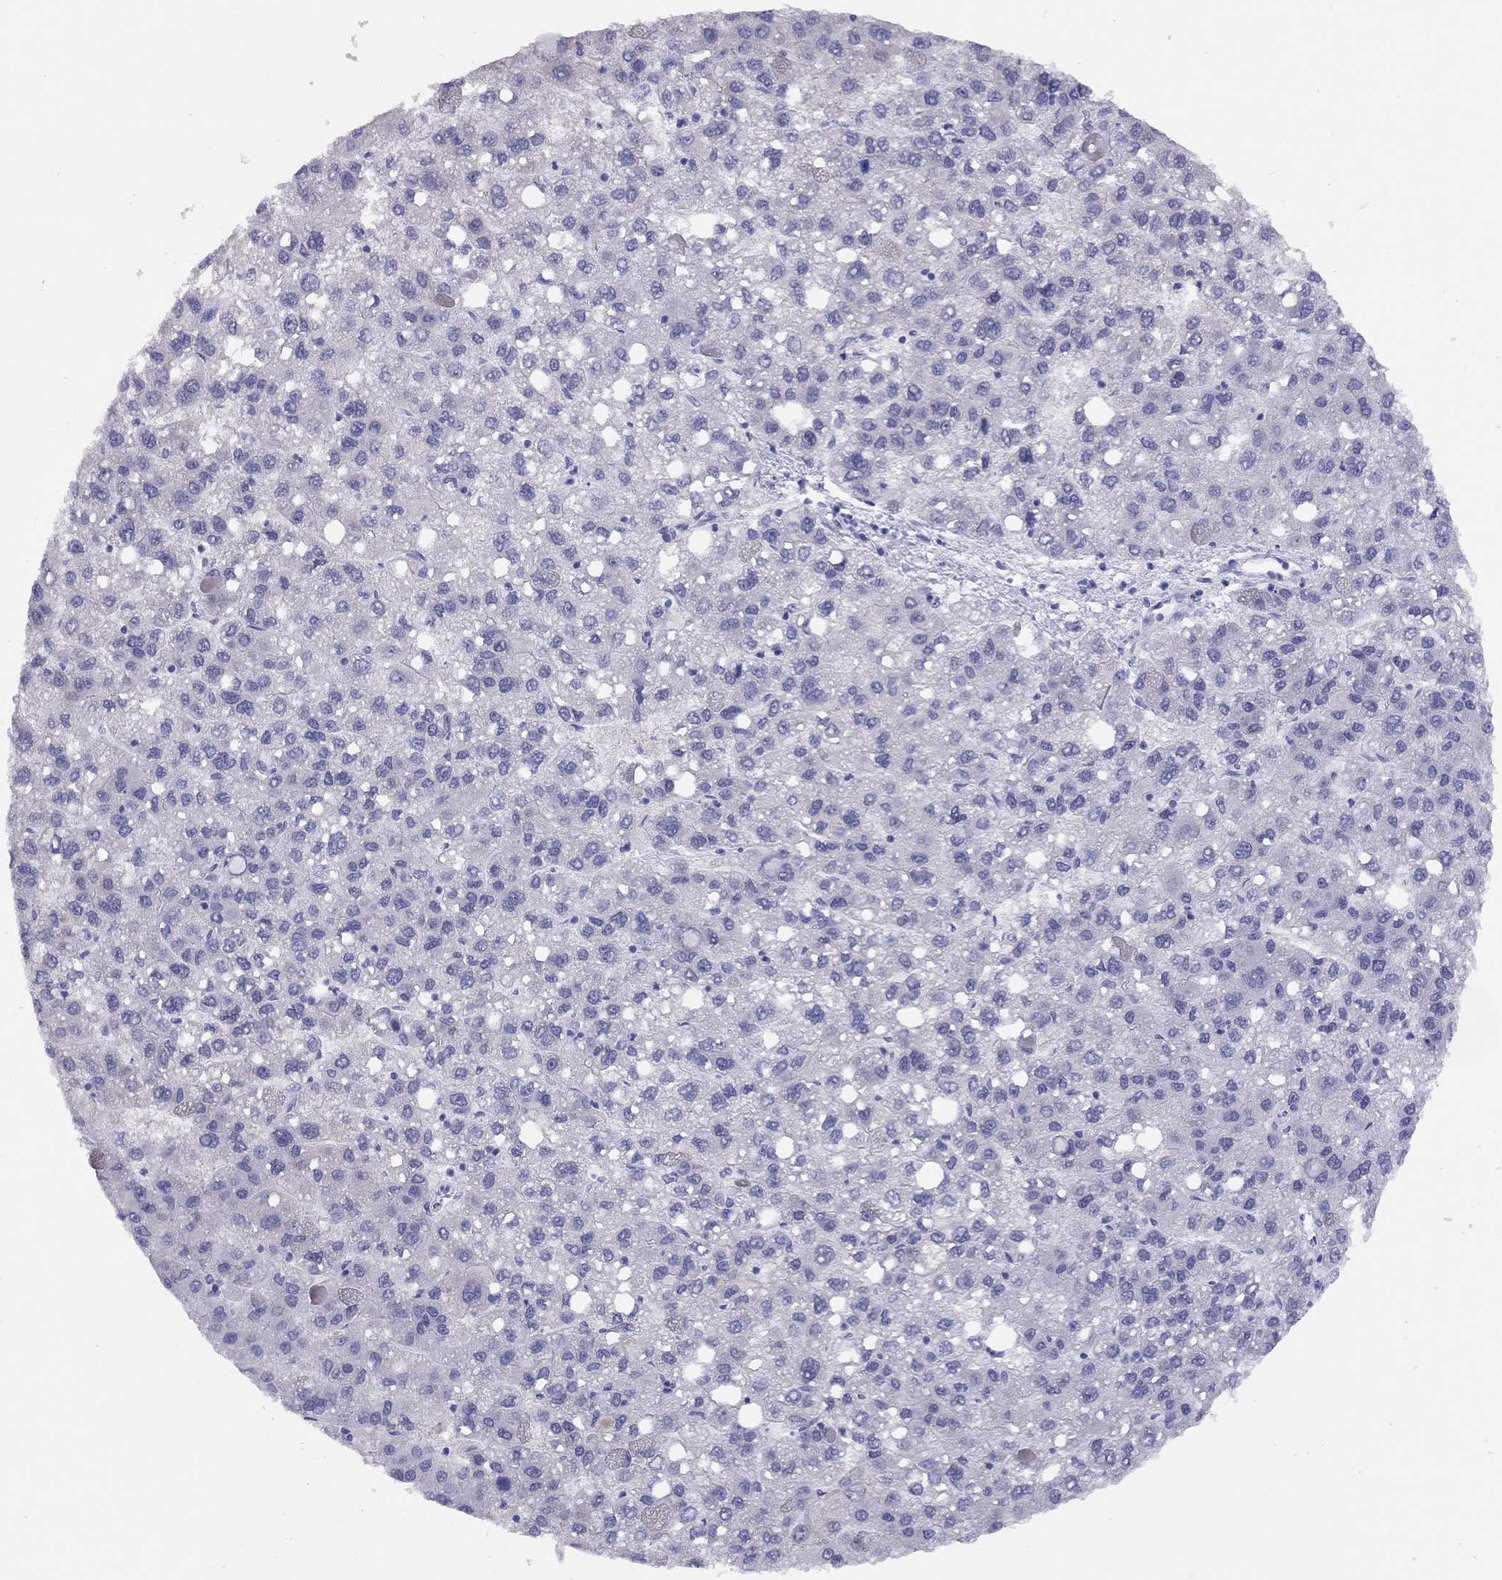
{"staining": {"intensity": "negative", "quantity": "none", "location": "none"}, "tissue": "liver cancer", "cell_type": "Tumor cells", "image_type": "cancer", "snomed": [{"axis": "morphology", "description": "Carcinoma, Hepatocellular, NOS"}, {"axis": "topography", "description": "Liver"}], "caption": "High power microscopy micrograph of an IHC photomicrograph of liver hepatocellular carcinoma, revealing no significant positivity in tumor cells.", "gene": "LRIT2", "patient": {"sex": "female", "age": 82}}